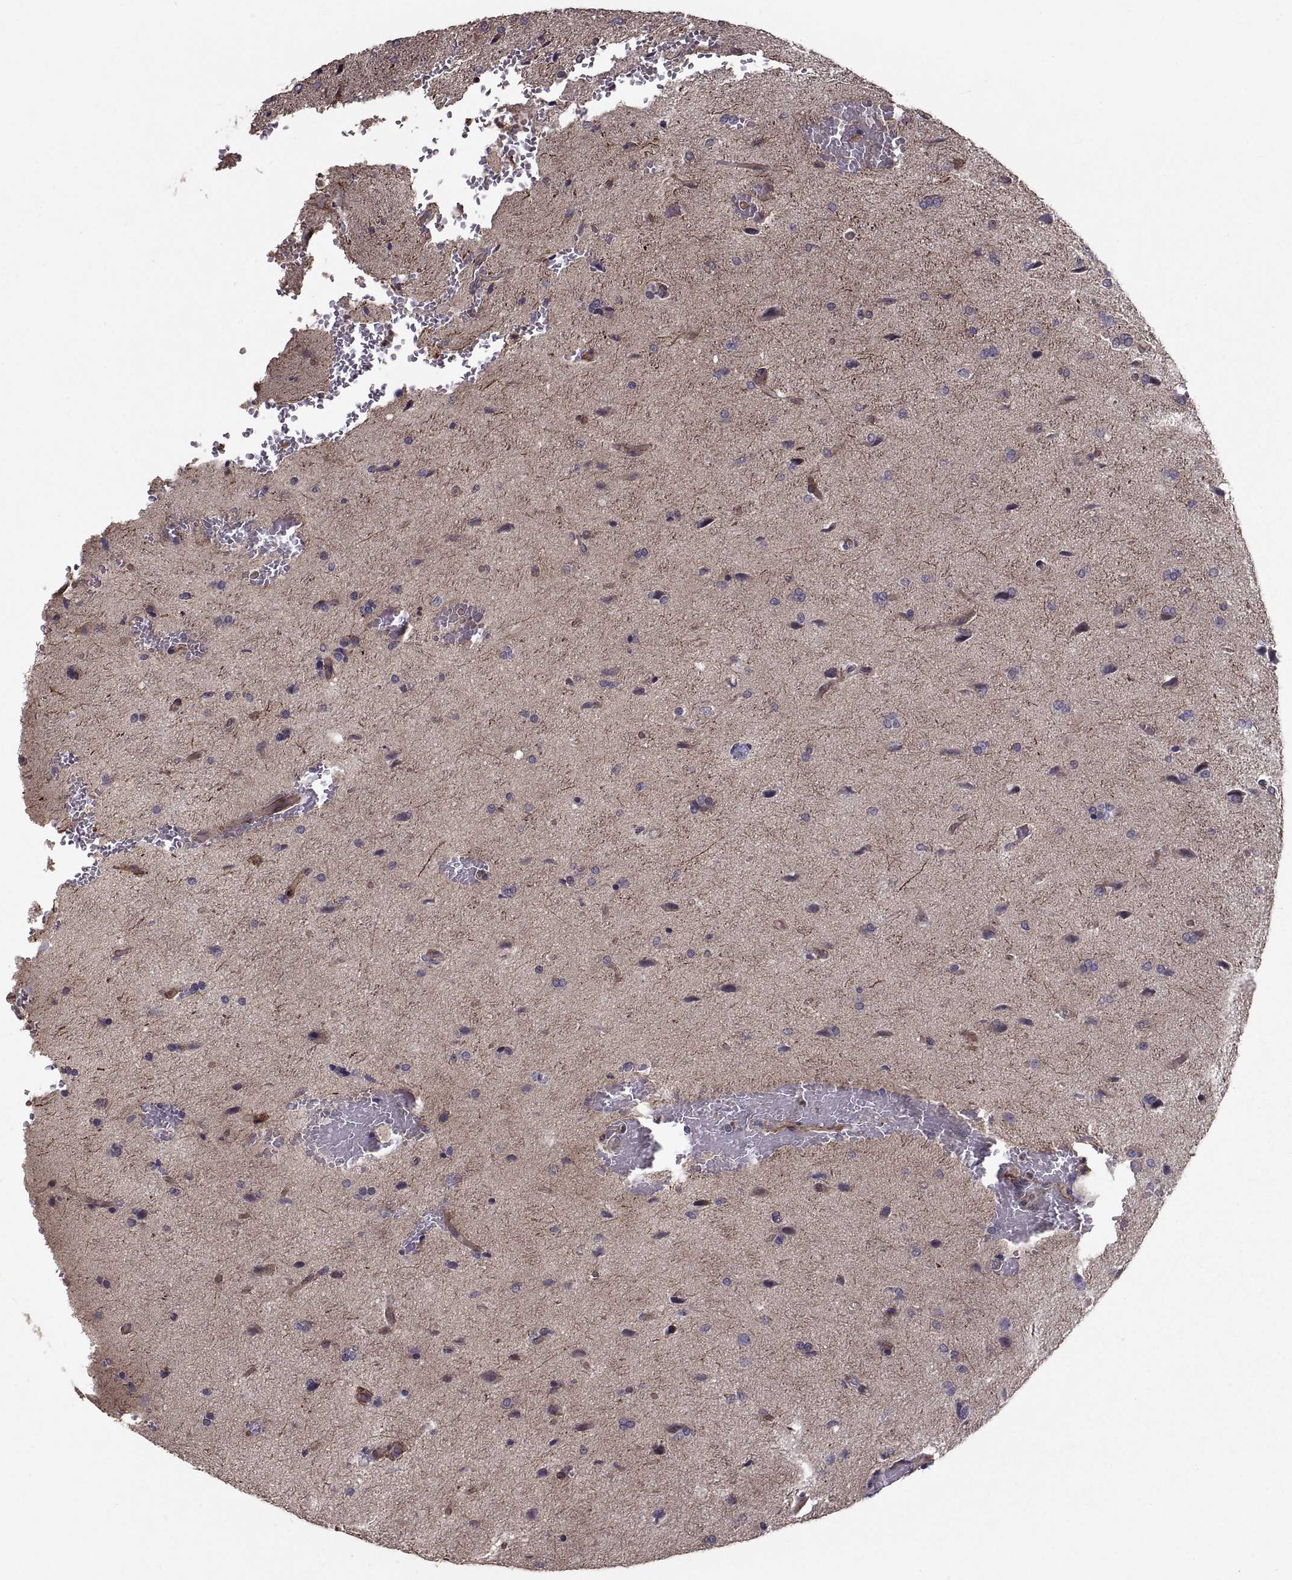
{"staining": {"intensity": "negative", "quantity": "none", "location": "none"}, "tissue": "glioma", "cell_type": "Tumor cells", "image_type": "cancer", "snomed": [{"axis": "morphology", "description": "Glioma, malignant, High grade"}, {"axis": "topography", "description": "Brain"}], "caption": "Protein analysis of malignant glioma (high-grade) shows no significant expression in tumor cells.", "gene": "PMM2", "patient": {"sex": "male", "age": 68}}